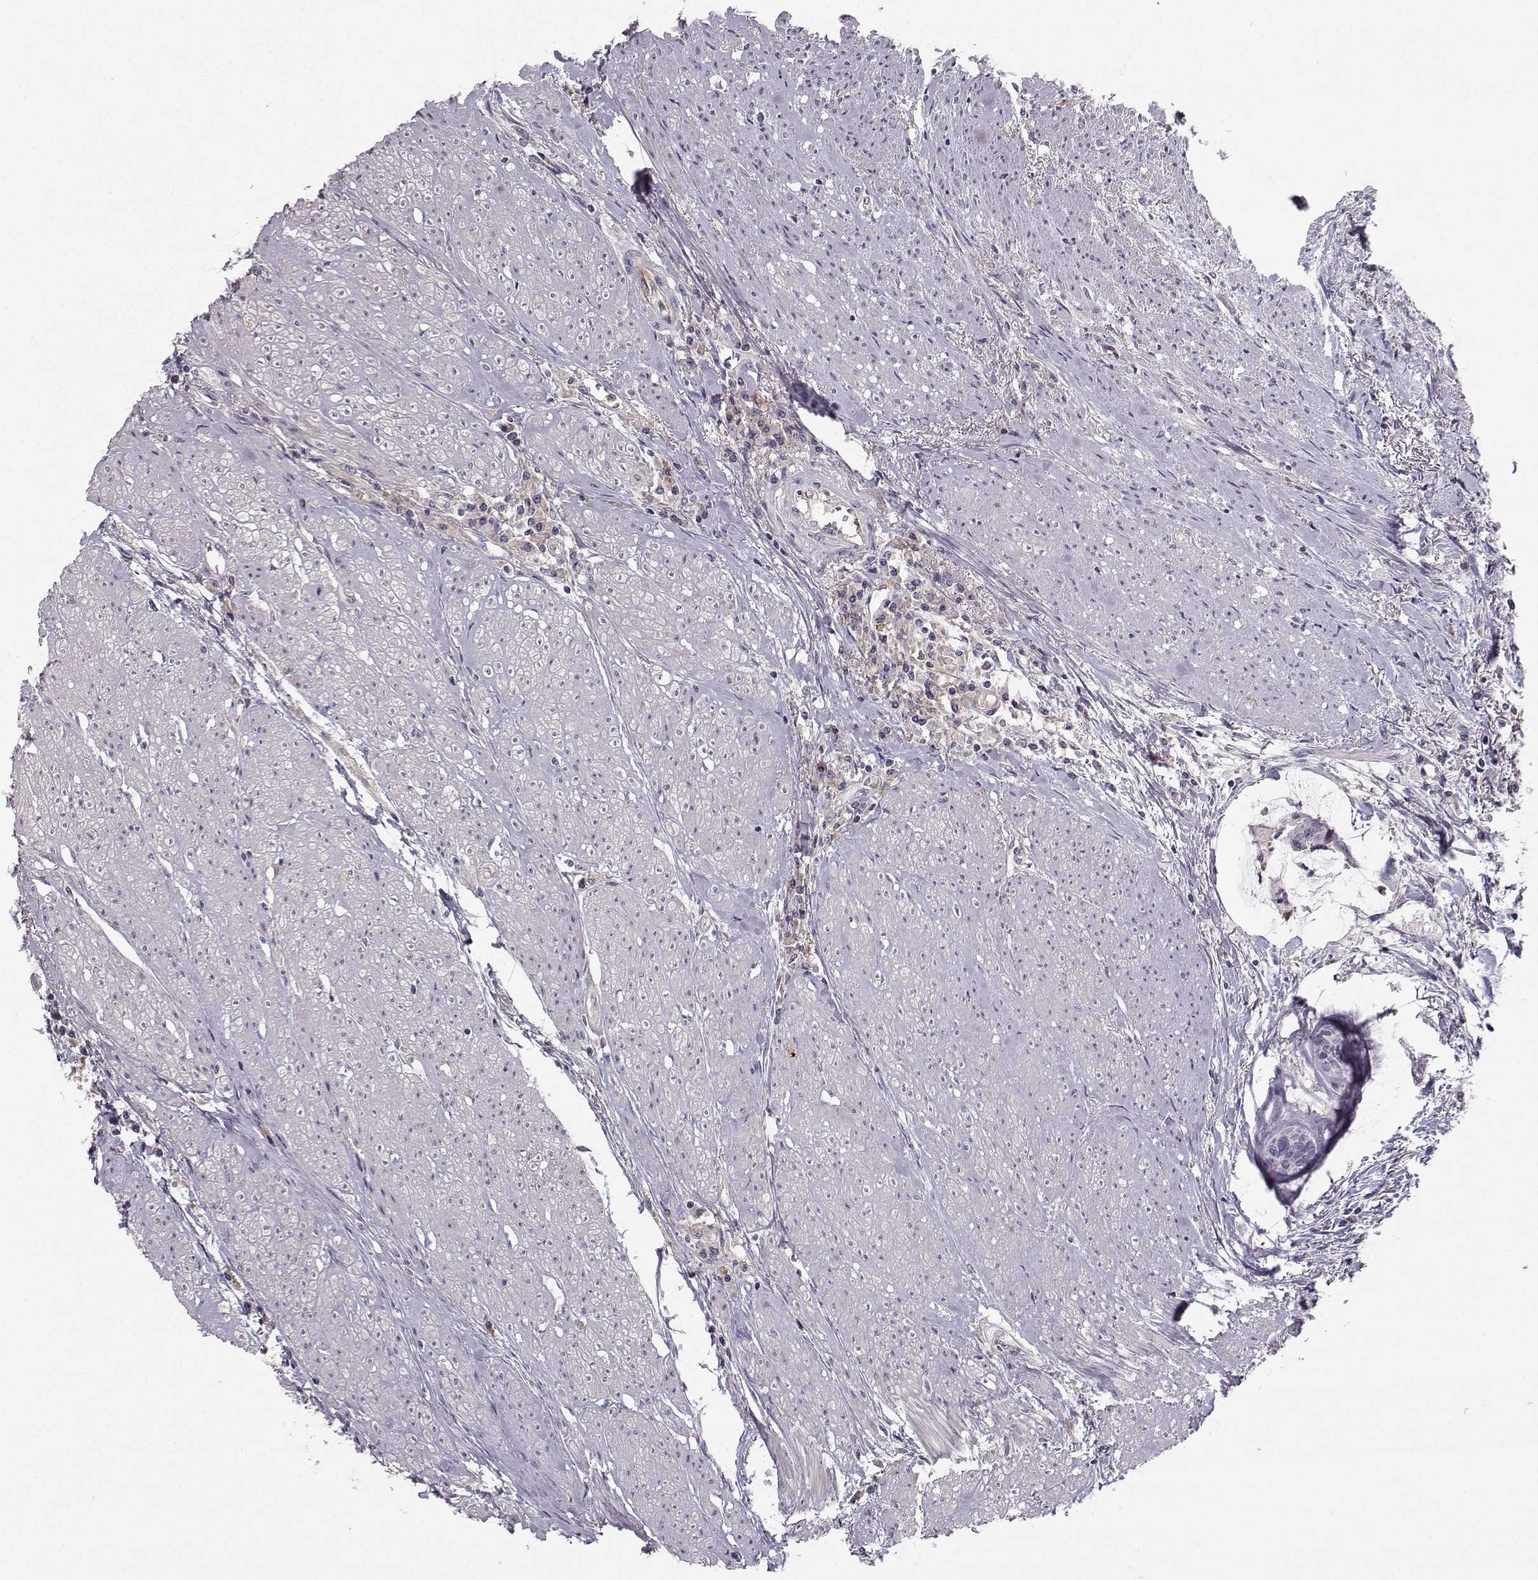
{"staining": {"intensity": "negative", "quantity": "none", "location": "none"}, "tissue": "colorectal cancer", "cell_type": "Tumor cells", "image_type": "cancer", "snomed": [{"axis": "morphology", "description": "Adenocarcinoma, NOS"}, {"axis": "topography", "description": "Rectum"}], "caption": "Colorectal cancer was stained to show a protein in brown. There is no significant staining in tumor cells.", "gene": "OPRD1", "patient": {"sex": "male", "age": 59}}